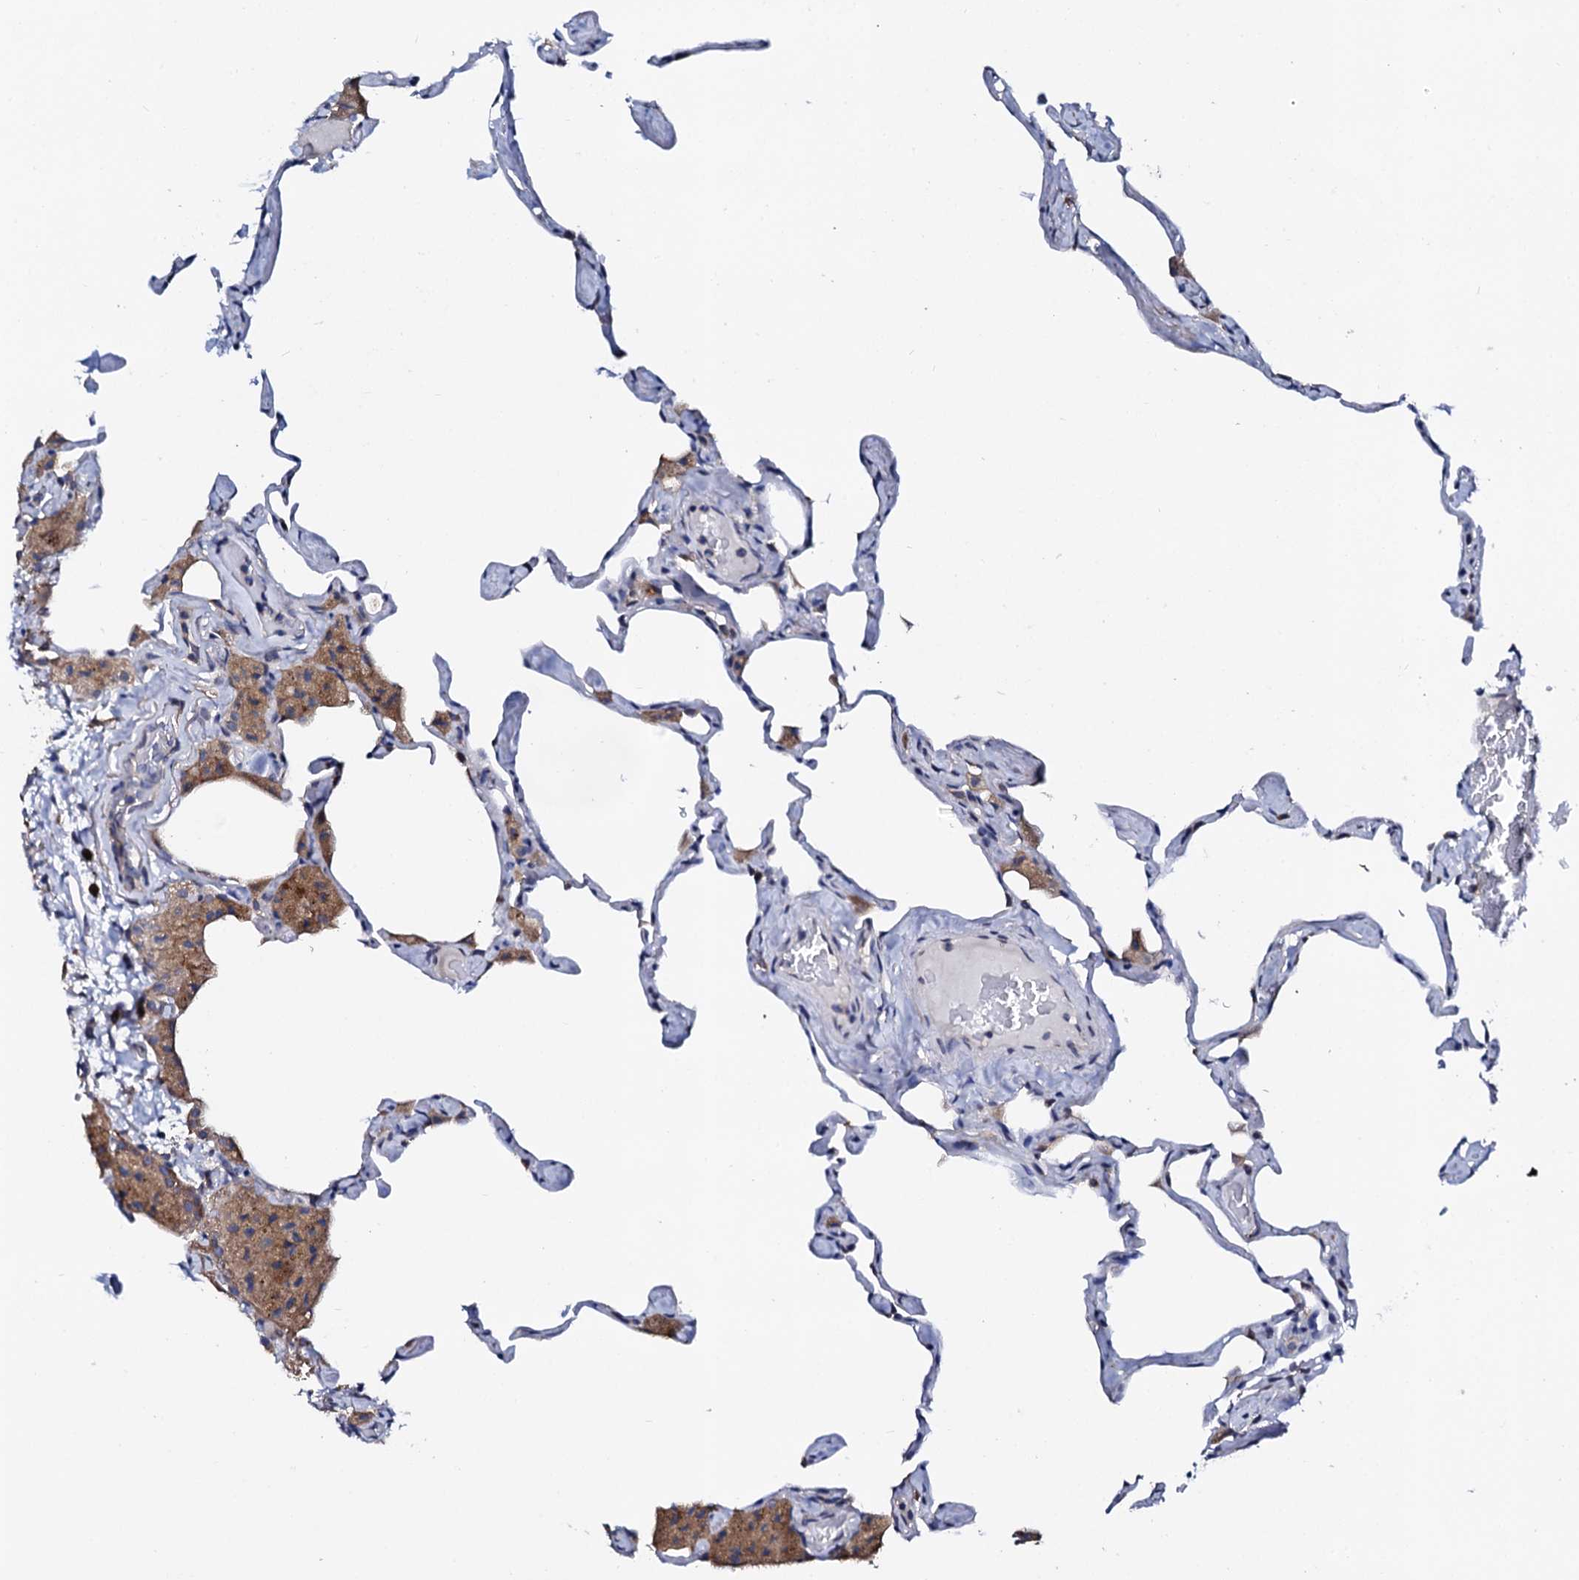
{"staining": {"intensity": "weak", "quantity": "<25%", "location": "cytoplasmic/membranous"}, "tissue": "lung", "cell_type": "Alveolar cells", "image_type": "normal", "snomed": [{"axis": "morphology", "description": "Normal tissue, NOS"}, {"axis": "topography", "description": "Lung"}], "caption": "High magnification brightfield microscopy of benign lung stained with DAB (brown) and counterstained with hematoxylin (blue): alveolar cells show no significant expression. (DAB immunohistochemistry (IHC) with hematoxylin counter stain).", "gene": "NUP58", "patient": {"sex": "male", "age": 65}}